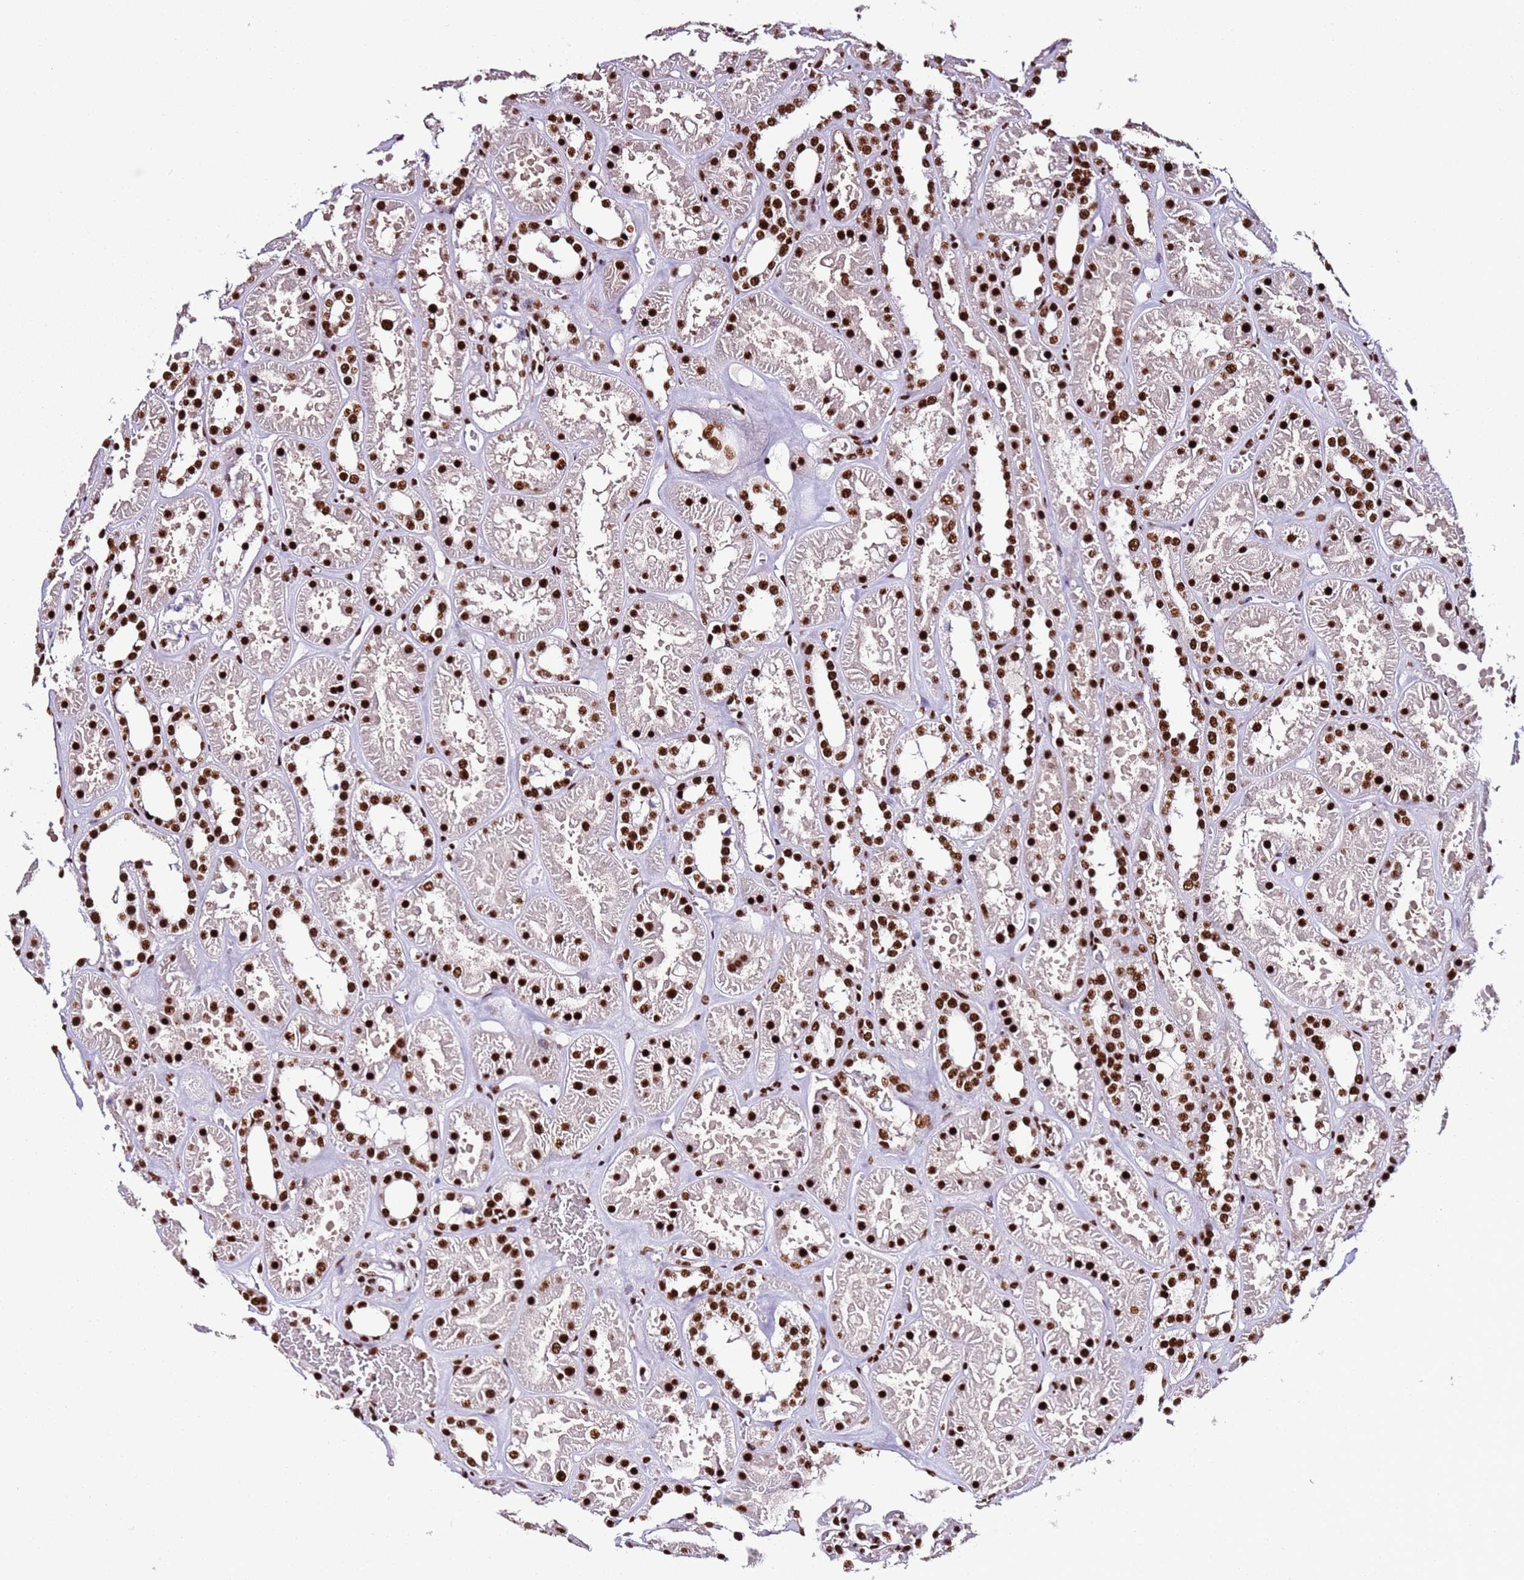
{"staining": {"intensity": "strong", "quantity": ">75%", "location": "nuclear"}, "tissue": "kidney", "cell_type": "Cells in glomeruli", "image_type": "normal", "snomed": [{"axis": "morphology", "description": "Normal tissue, NOS"}, {"axis": "topography", "description": "Kidney"}], "caption": "A high-resolution image shows immunohistochemistry (IHC) staining of normal kidney, which displays strong nuclear expression in approximately >75% of cells in glomeruli. The staining is performed using DAB brown chromogen to label protein expression. The nuclei are counter-stained blue using hematoxylin.", "gene": "C6orf226", "patient": {"sex": "female", "age": 41}}